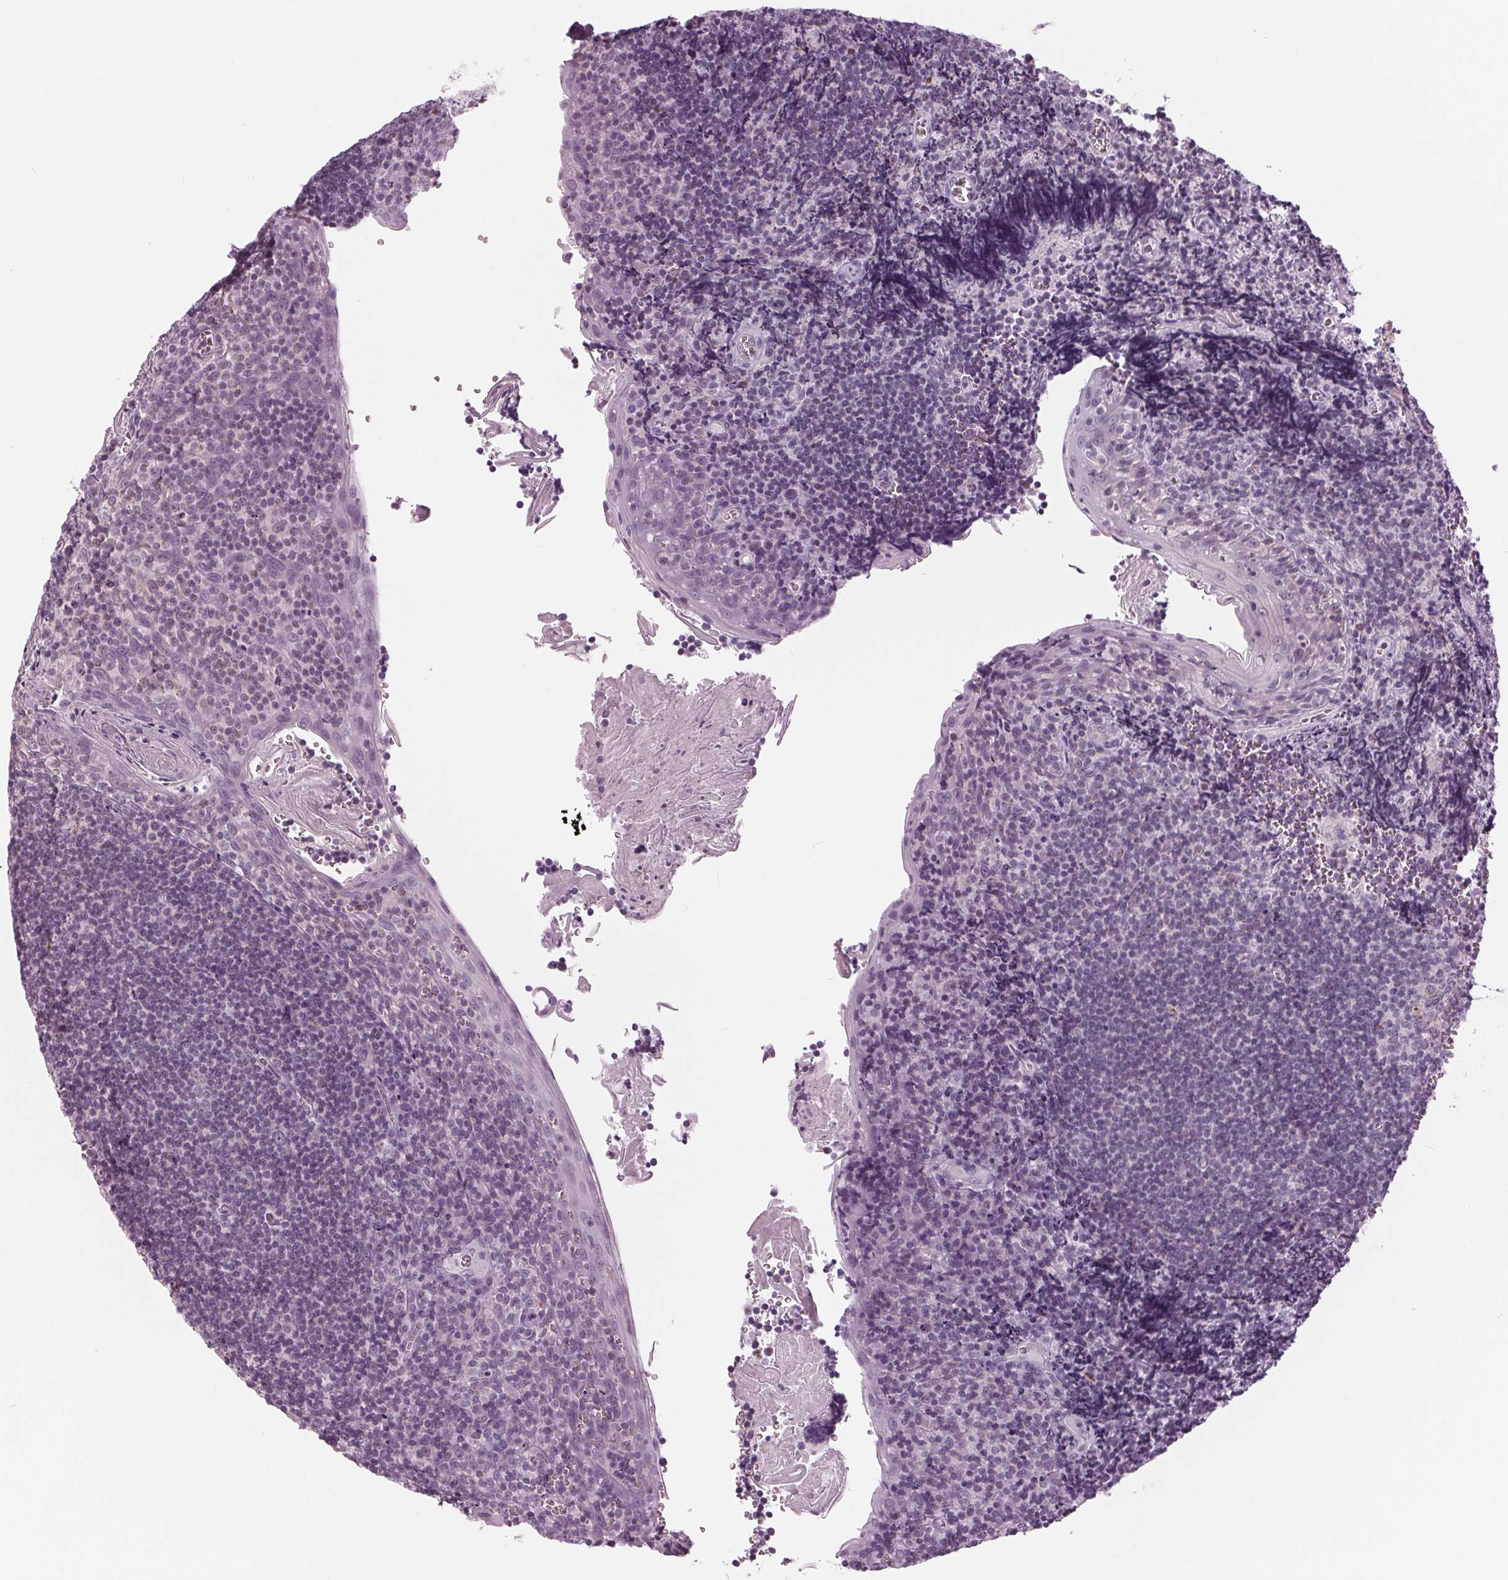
{"staining": {"intensity": "moderate", "quantity": "25%-75%", "location": "cytoplasmic/membranous"}, "tissue": "tonsil", "cell_type": "Germinal center cells", "image_type": "normal", "snomed": [{"axis": "morphology", "description": "Normal tissue, NOS"}, {"axis": "morphology", "description": "Inflammation, NOS"}, {"axis": "topography", "description": "Tonsil"}], "caption": "A photomicrograph of tonsil stained for a protein exhibits moderate cytoplasmic/membranous brown staining in germinal center cells. Nuclei are stained in blue.", "gene": "SAMD4A", "patient": {"sex": "female", "age": 31}}